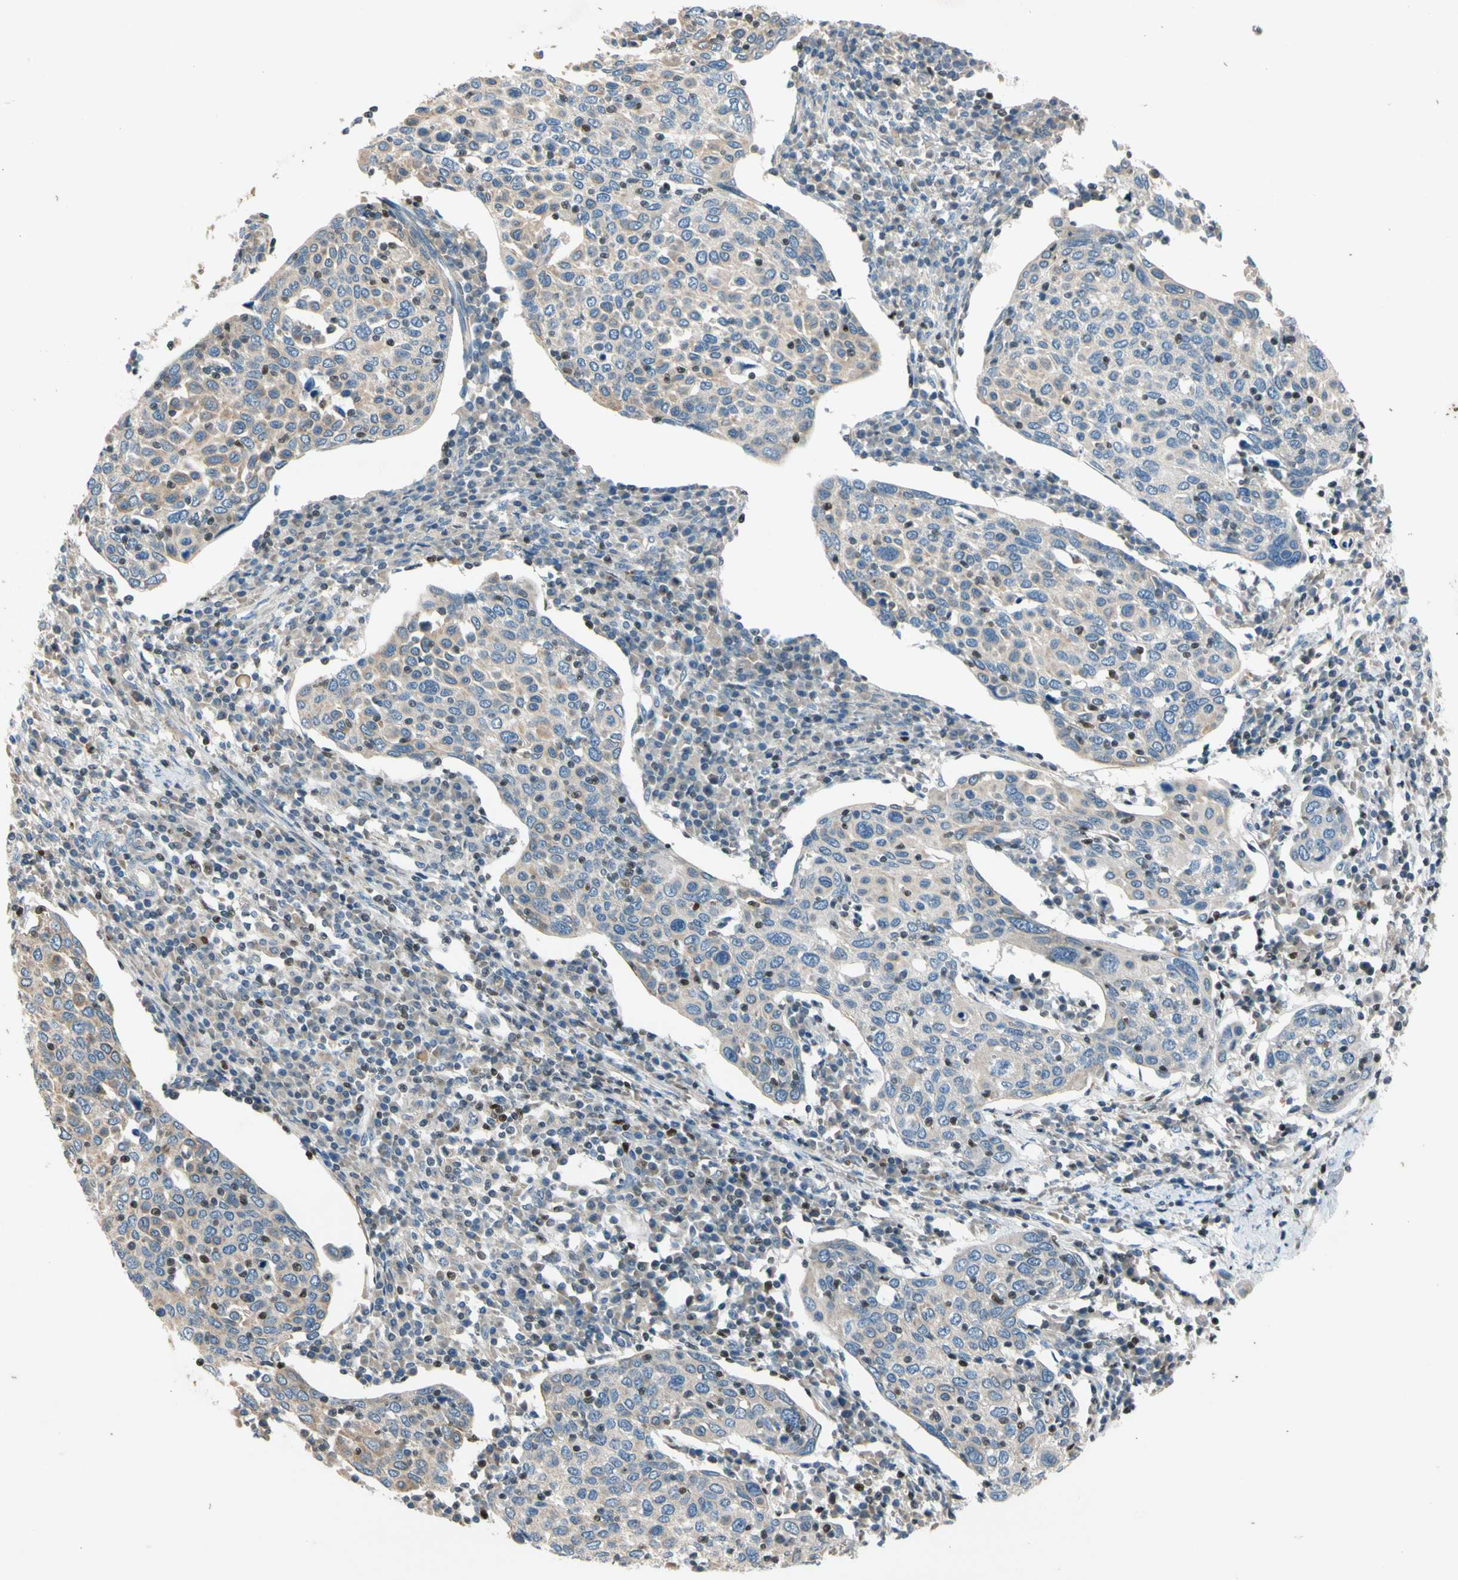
{"staining": {"intensity": "negative", "quantity": "none", "location": "none"}, "tissue": "cervical cancer", "cell_type": "Tumor cells", "image_type": "cancer", "snomed": [{"axis": "morphology", "description": "Squamous cell carcinoma, NOS"}, {"axis": "topography", "description": "Cervix"}], "caption": "The immunohistochemistry (IHC) photomicrograph has no significant staining in tumor cells of cervical squamous cell carcinoma tissue.", "gene": "TBX21", "patient": {"sex": "female", "age": 40}}